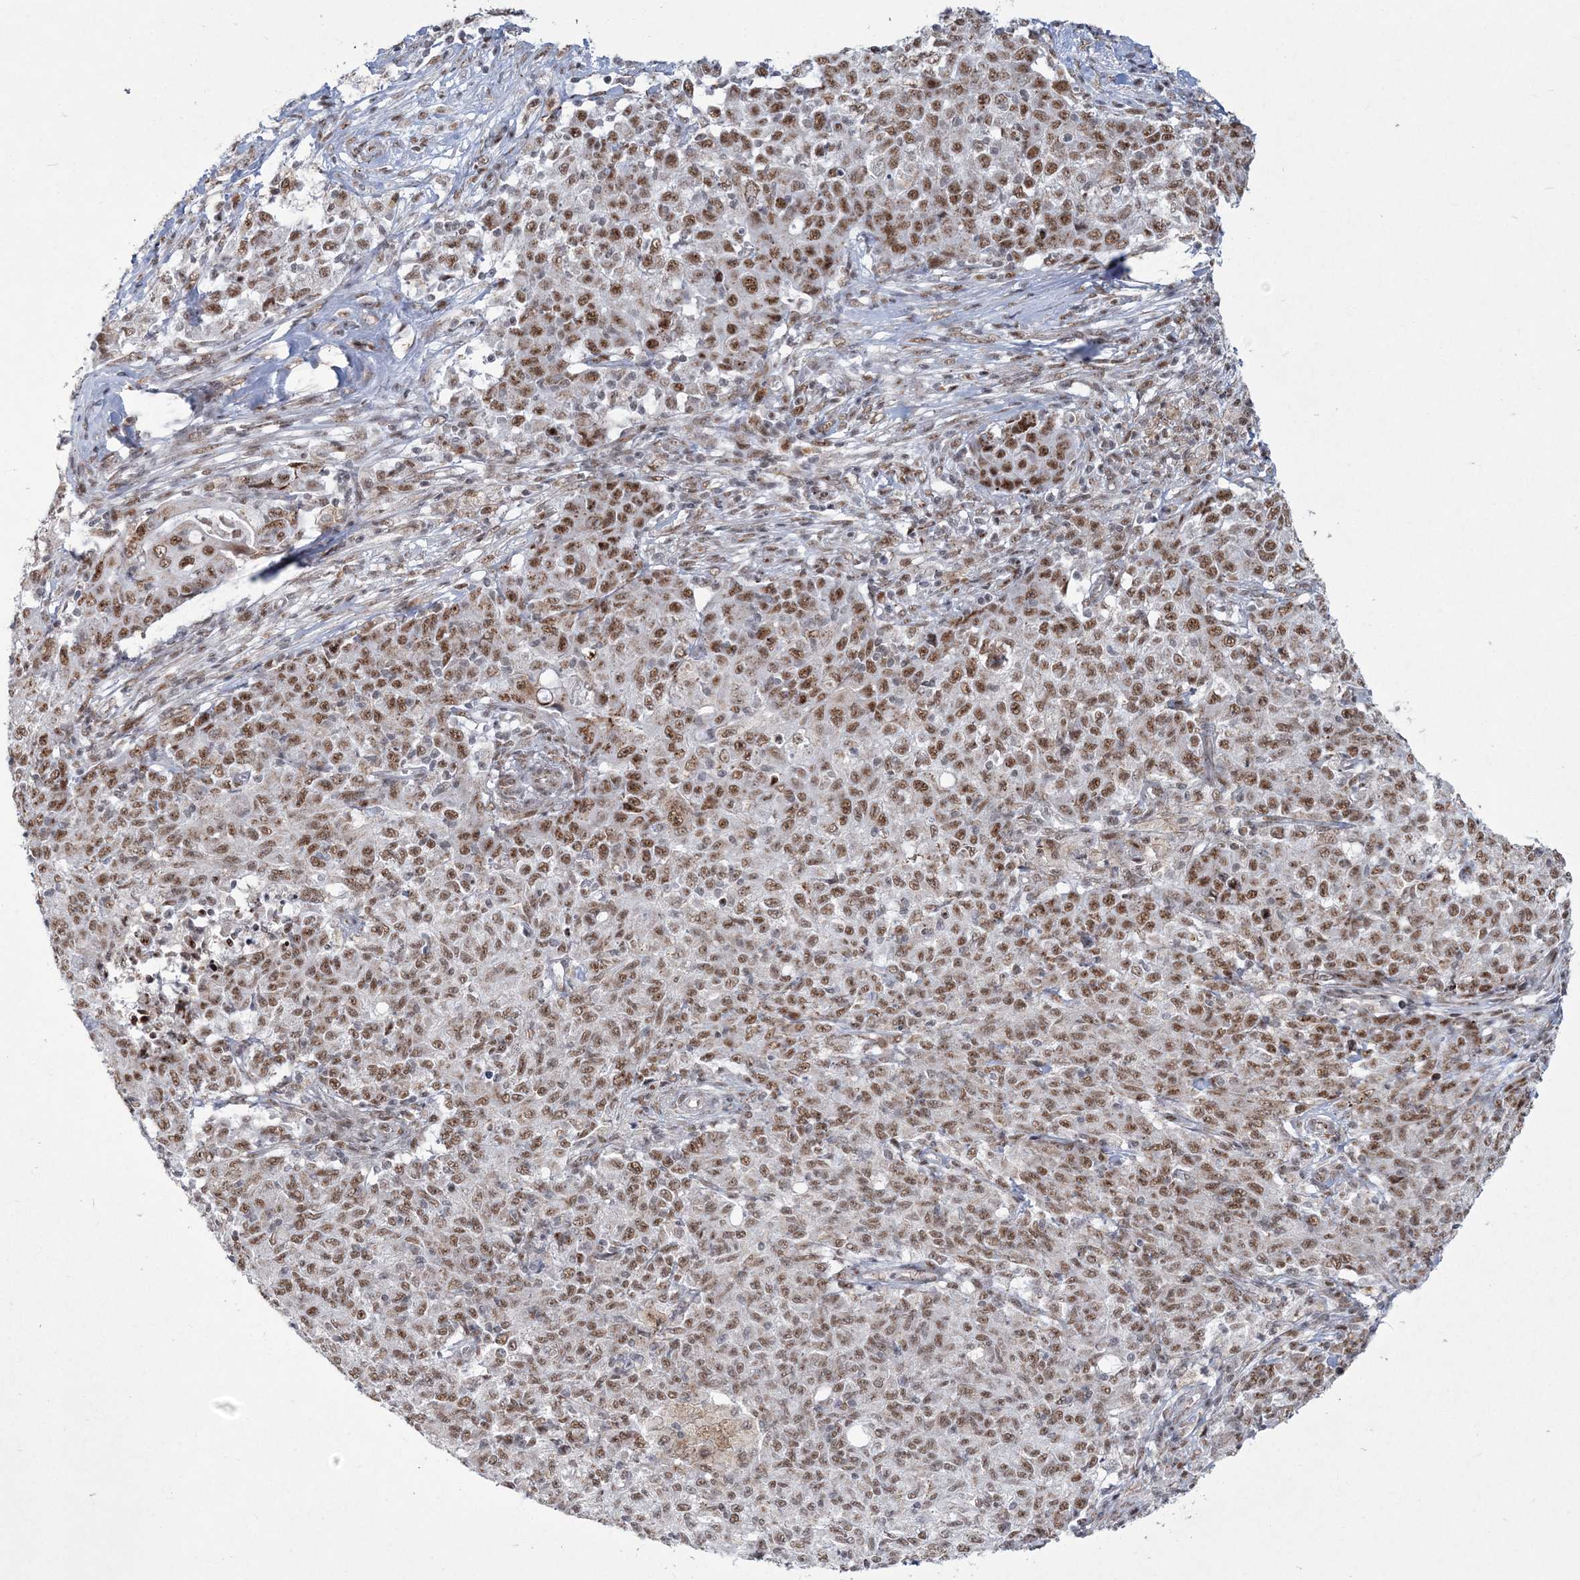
{"staining": {"intensity": "moderate", "quantity": ">75%", "location": "nuclear"}, "tissue": "ovarian cancer", "cell_type": "Tumor cells", "image_type": "cancer", "snomed": [{"axis": "morphology", "description": "Carcinoma, endometroid"}, {"axis": "topography", "description": "Ovary"}], "caption": "Human ovarian cancer (endometroid carcinoma) stained with a brown dye demonstrates moderate nuclear positive expression in about >75% of tumor cells.", "gene": "RBM17", "patient": {"sex": "female", "age": 42}}